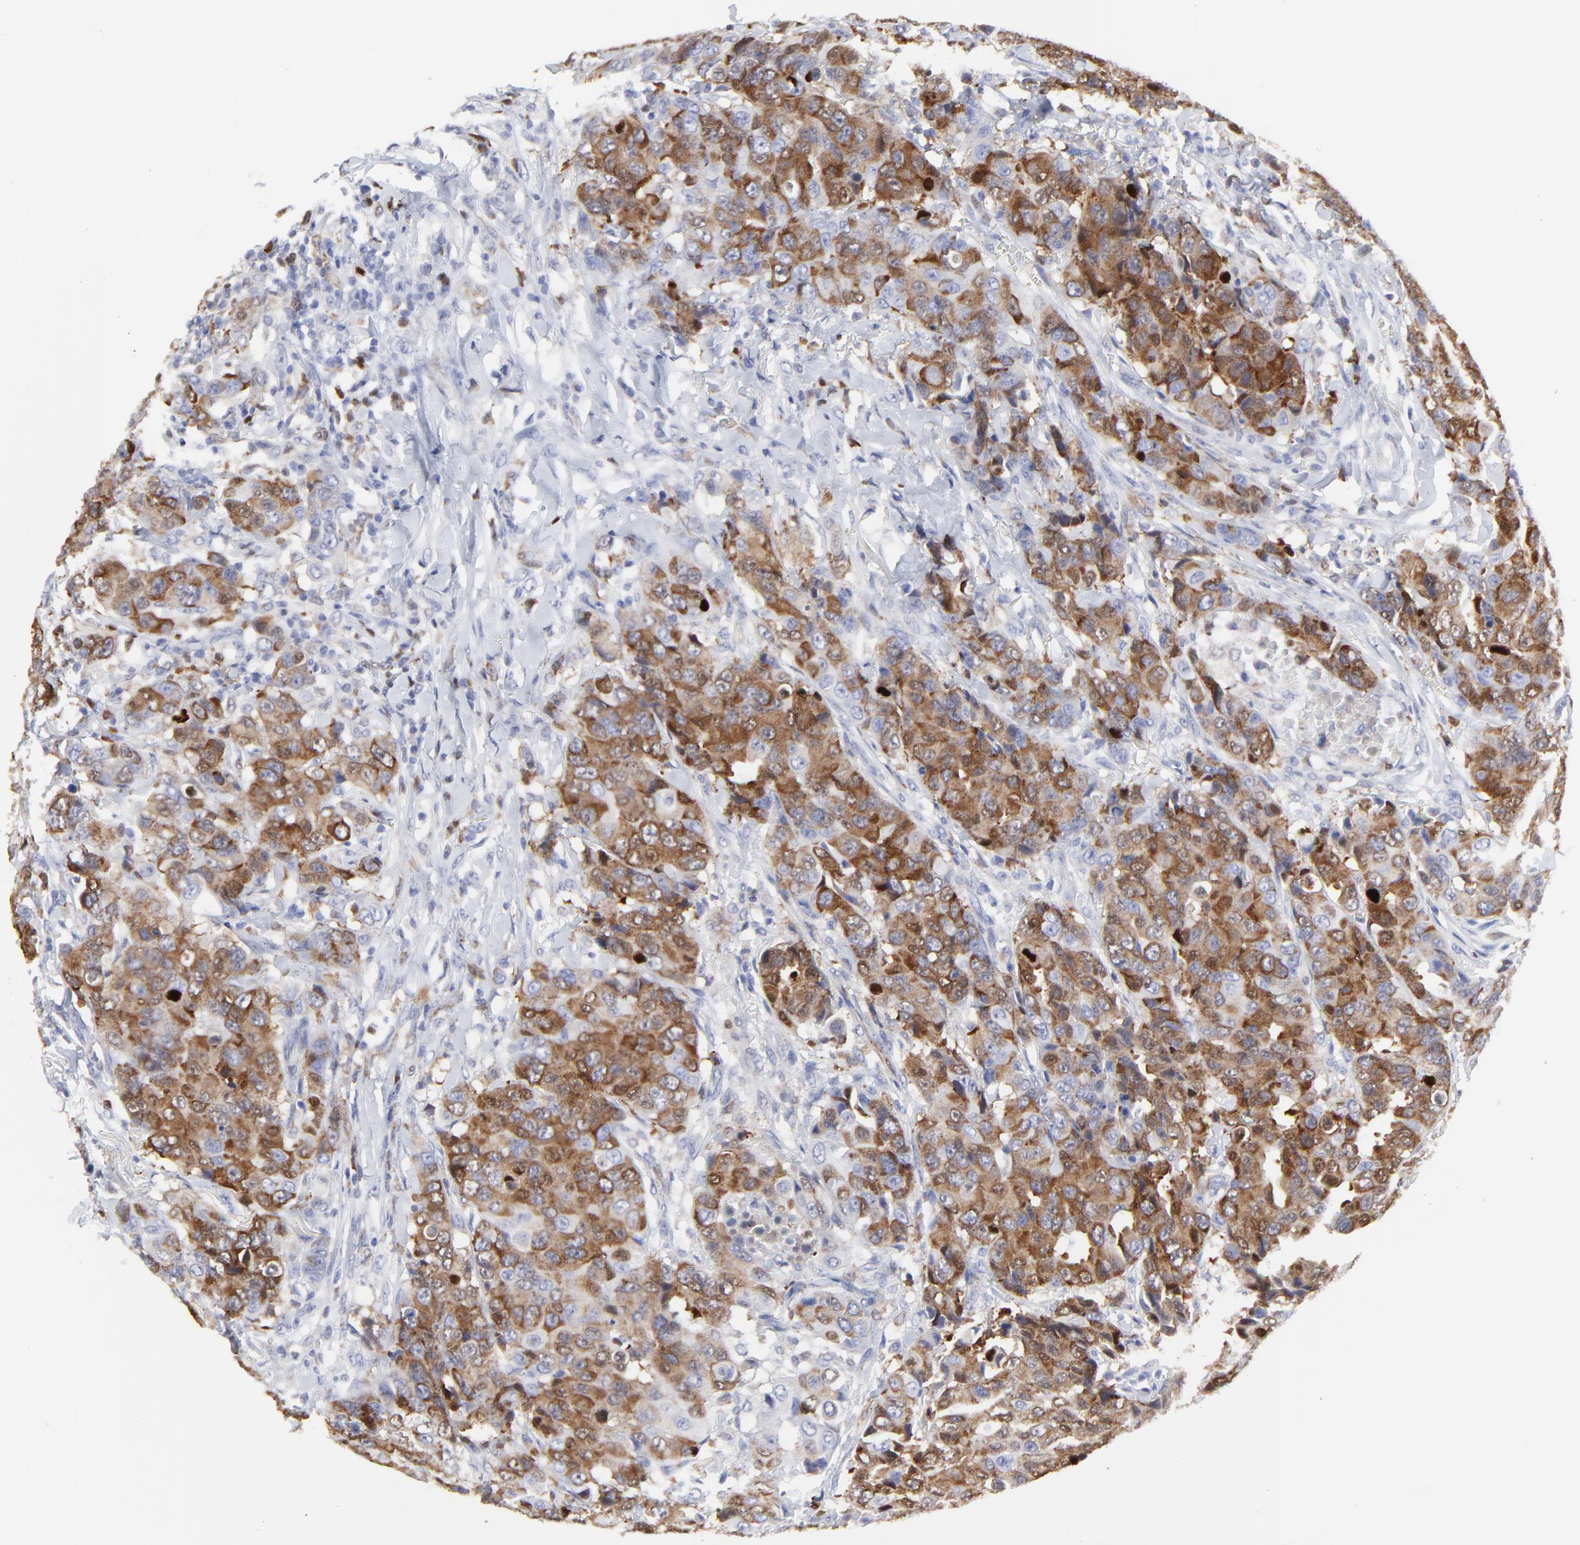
{"staining": {"intensity": "strong", "quantity": ">75%", "location": "cytoplasmic/membranous"}, "tissue": "breast cancer", "cell_type": "Tumor cells", "image_type": "cancer", "snomed": [{"axis": "morphology", "description": "Duct carcinoma"}, {"axis": "topography", "description": "Breast"}], "caption": "Human breast cancer (invasive ductal carcinoma) stained with a brown dye shows strong cytoplasmic/membranous positive expression in about >75% of tumor cells.", "gene": "NCAPH", "patient": {"sex": "female", "age": 54}}